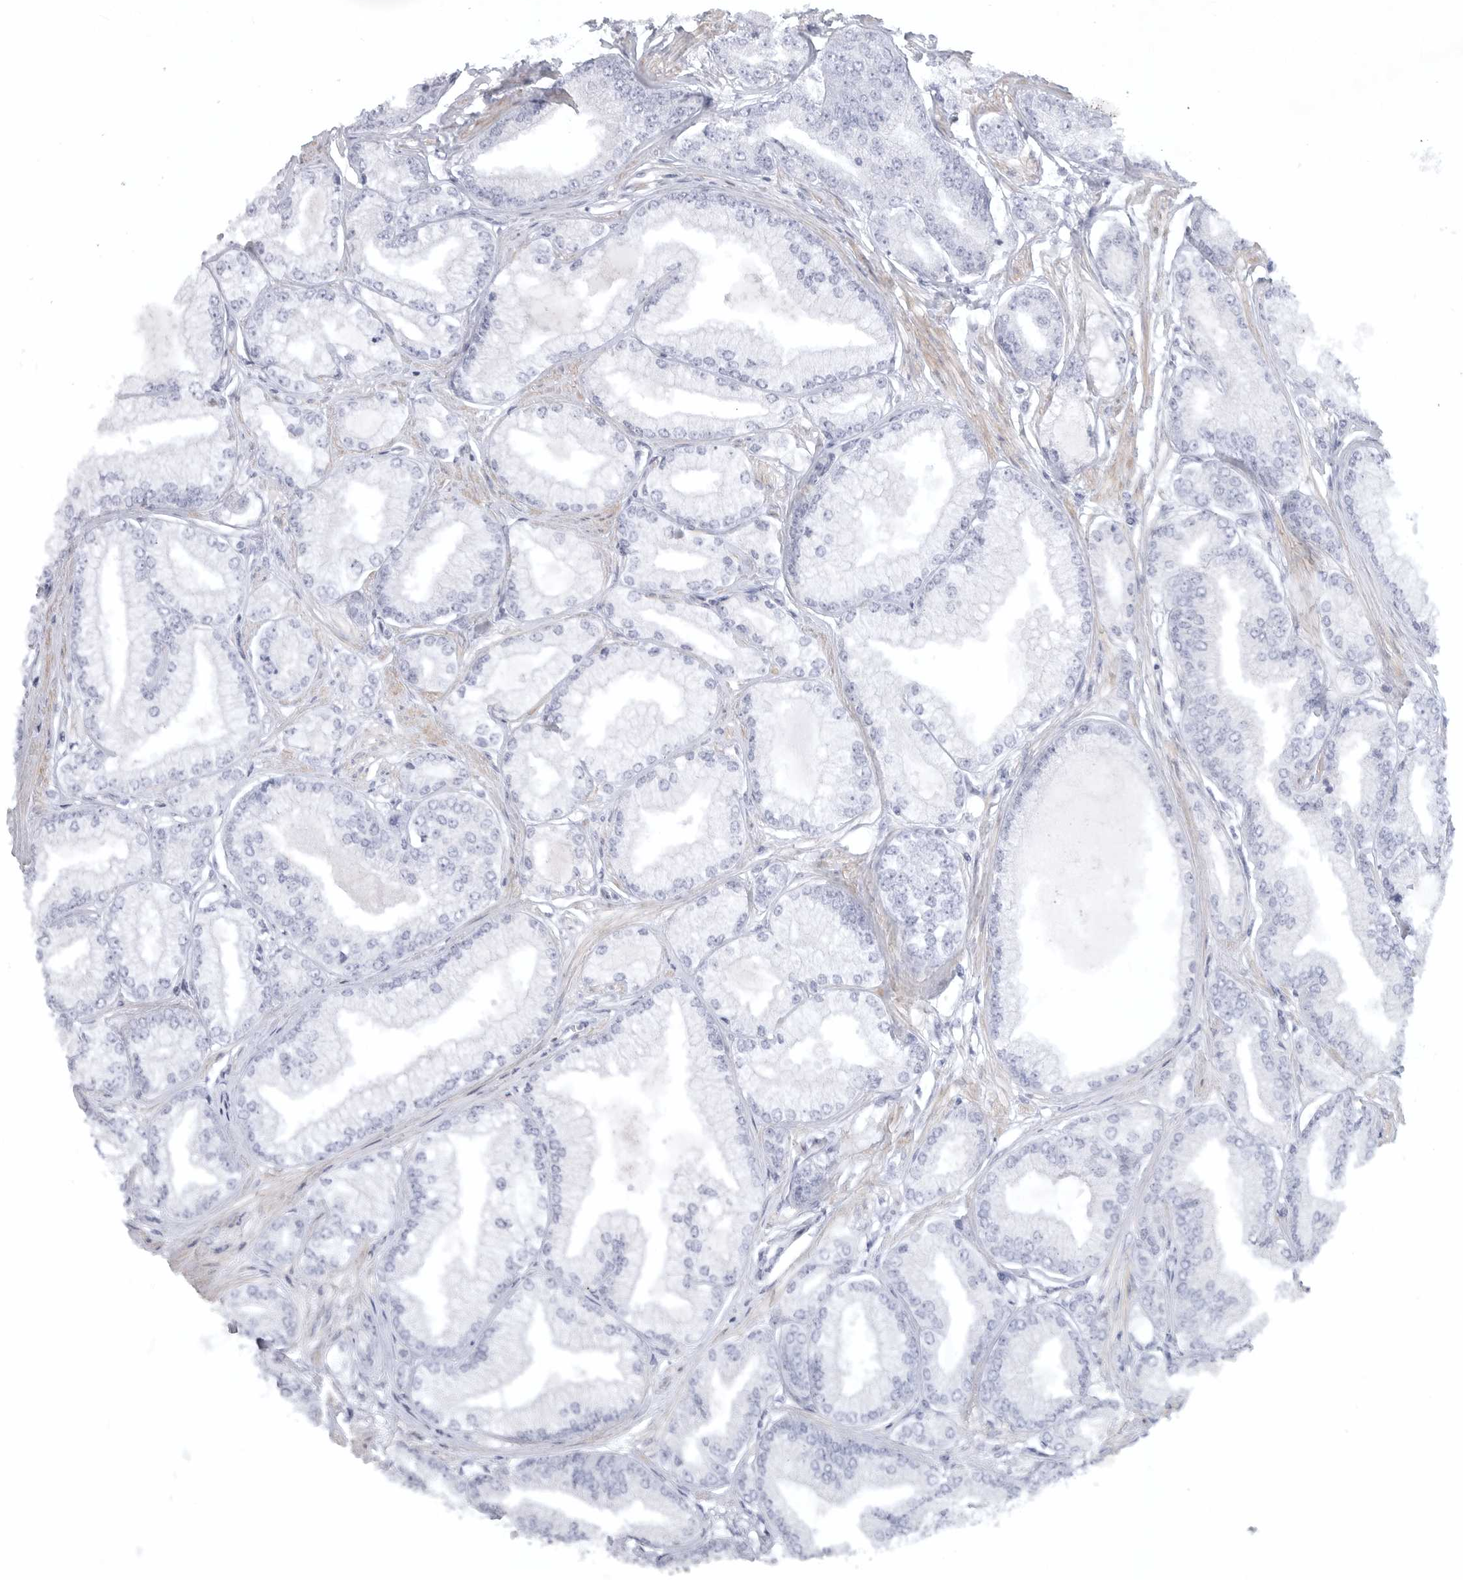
{"staining": {"intensity": "negative", "quantity": "none", "location": "none"}, "tissue": "prostate cancer", "cell_type": "Tumor cells", "image_type": "cancer", "snomed": [{"axis": "morphology", "description": "Adenocarcinoma, Low grade"}, {"axis": "topography", "description": "Prostate"}], "caption": "An immunohistochemistry (IHC) image of prostate low-grade adenocarcinoma is shown. There is no staining in tumor cells of prostate low-grade adenocarcinoma.", "gene": "TNR", "patient": {"sex": "male", "age": 52}}